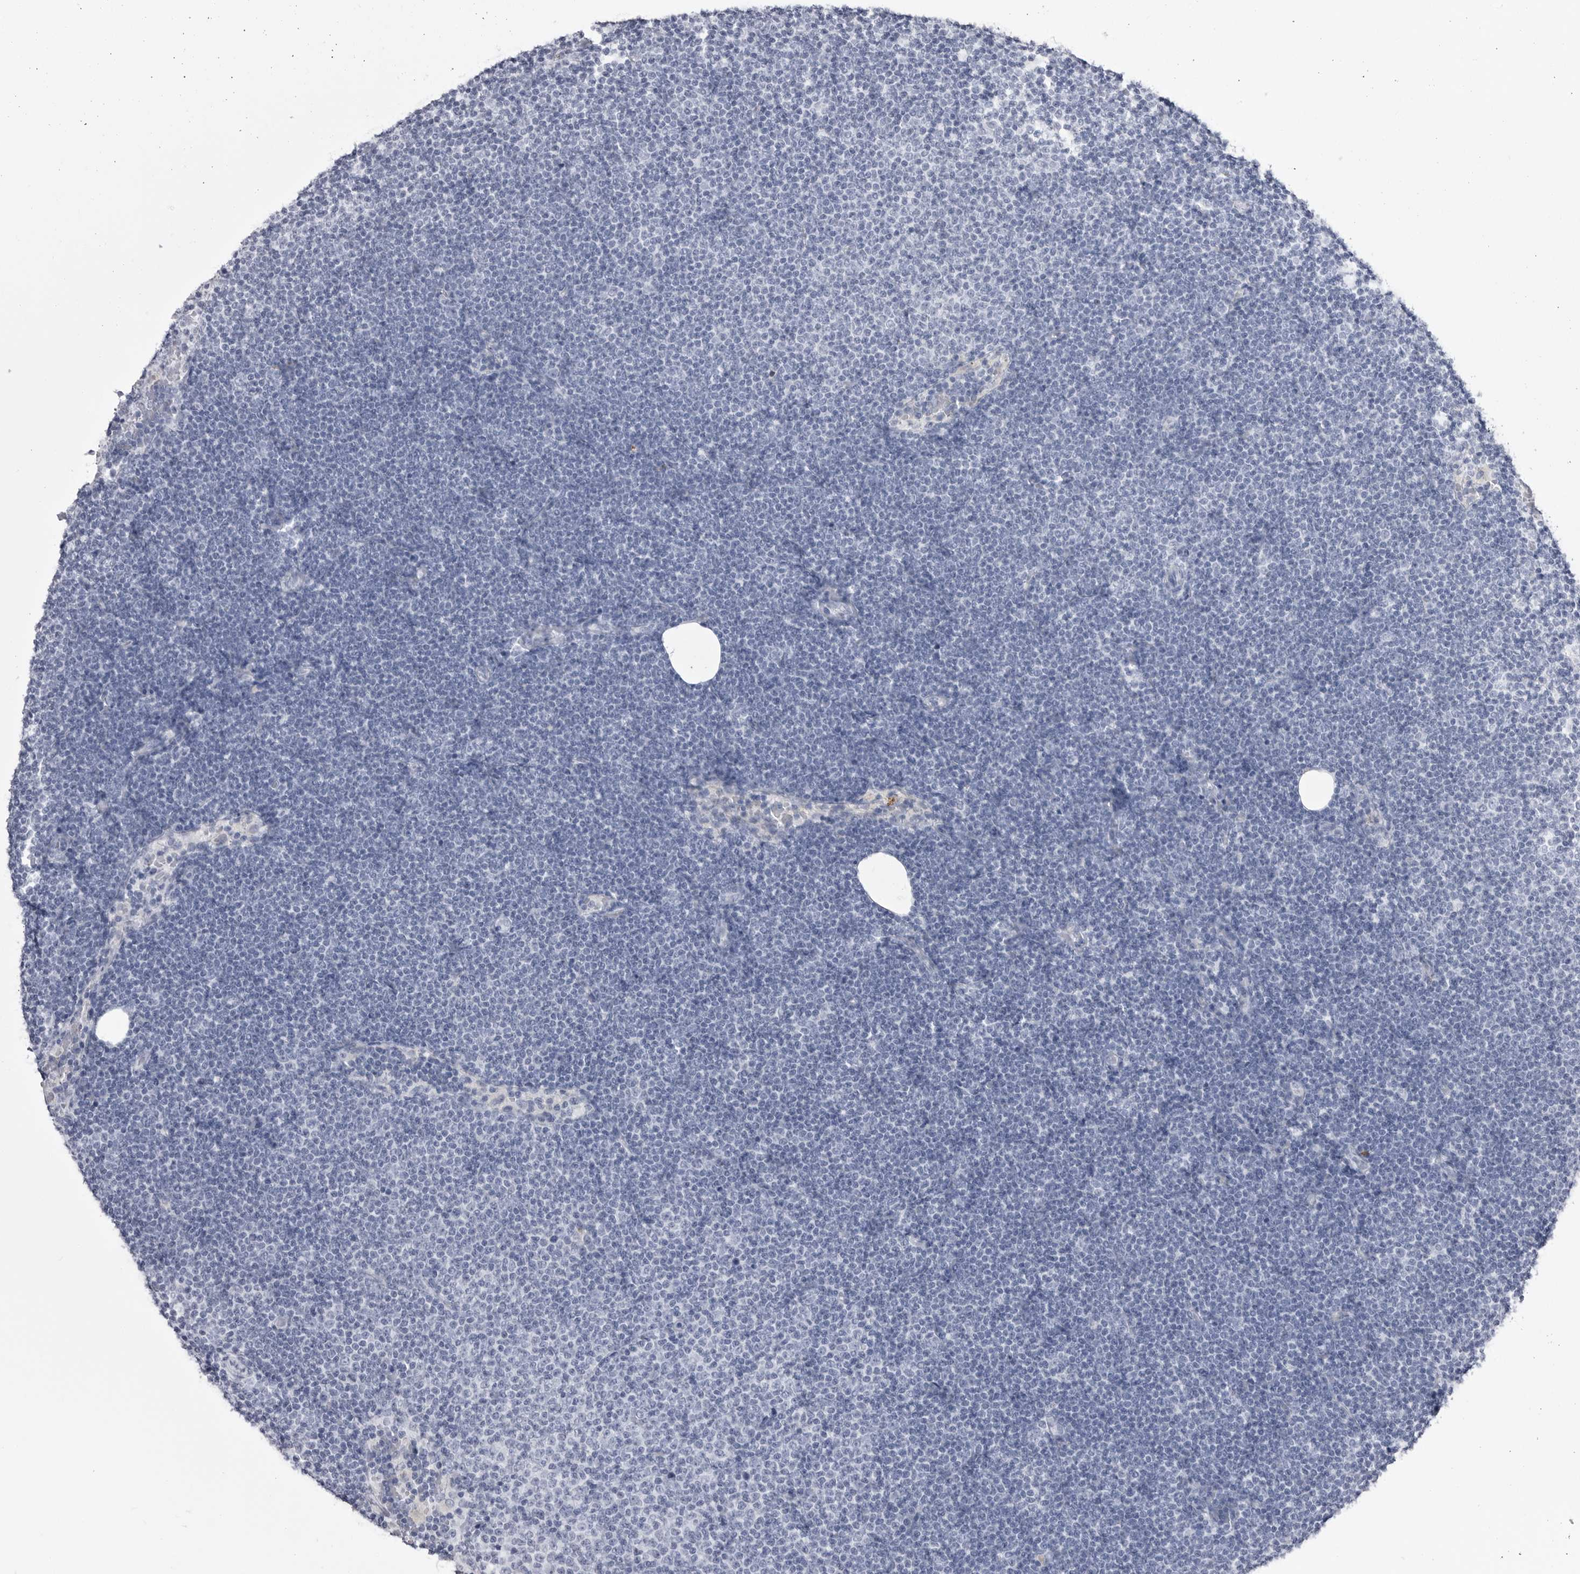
{"staining": {"intensity": "negative", "quantity": "none", "location": "none"}, "tissue": "lymphoma", "cell_type": "Tumor cells", "image_type": "cancer", "snomed": [{"axis": "morphology", "description": "Malignant lymphoma, non-Hodgkin's type, Low grade"}, {"axis": "topography", "description": "Lymph node"}], "caption": "A histopathology image of human low-grade malignant lymphoma, non-Hodgkin's type is negative for staining in tumor cells.", "gene": "COL26A1", "patient": {"sex": "female", "age": 53}}